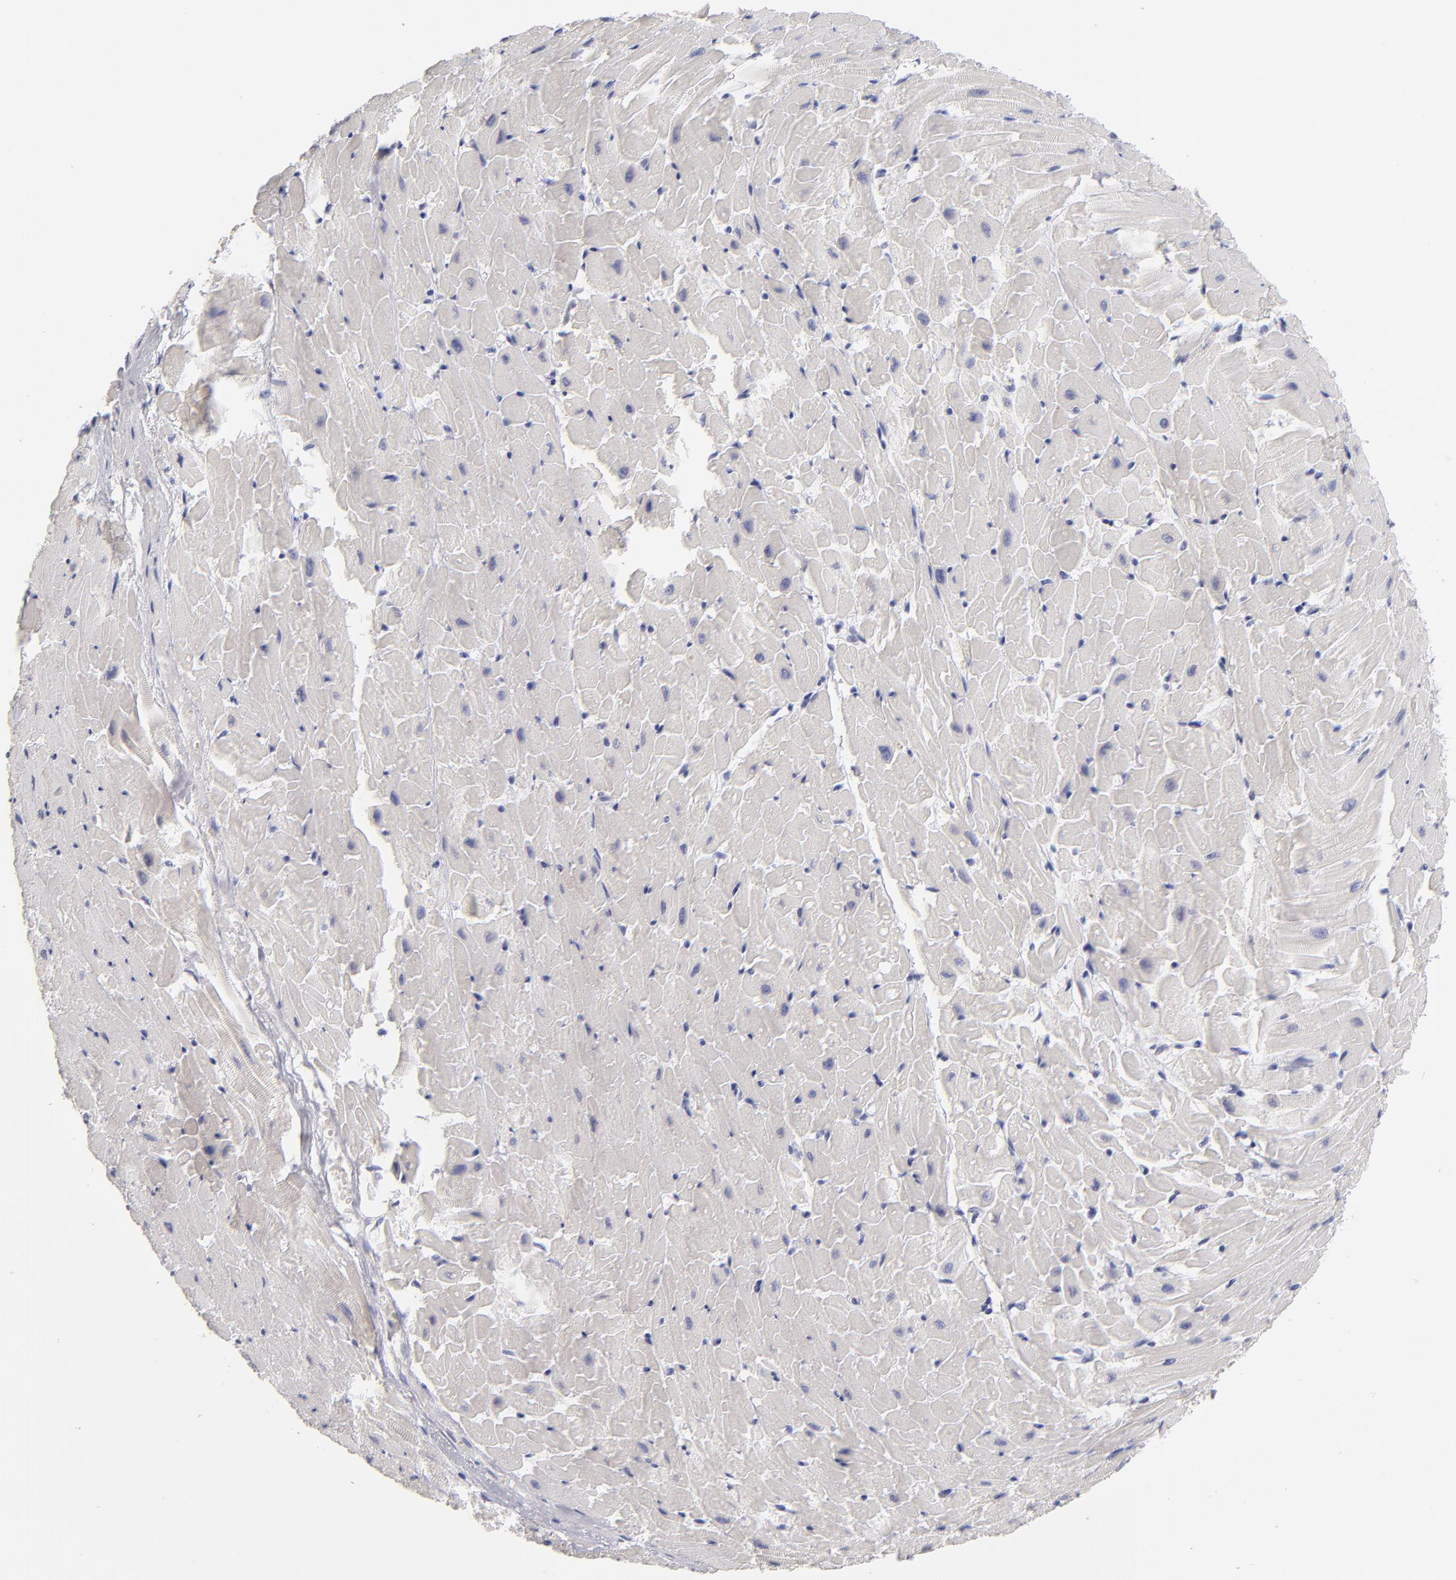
{"staining": {"intensity": "negative", "quantity": "none", "location": "none"}, "tissue": "heart muscle", "cell_type": "Cardiomyocytes", "image_type": "normal", "snomed": [{"axis": "morphology", "description": "Normal tissue, NOS"}, {"axis": "topography", "description": "Heart"}], "caption": "Cardiomyocytes are negative for brown protein staining in unremarkable heart muscle. The staining was performed using DAB (3,3'-diaminobenzidine) to visualize the protein expression in brown, while the nuclei were stained in blue with hematoxylin (Magnification: 20x).", "gene": "TEX11", "patient": {"sex": "female", "age": 19}}